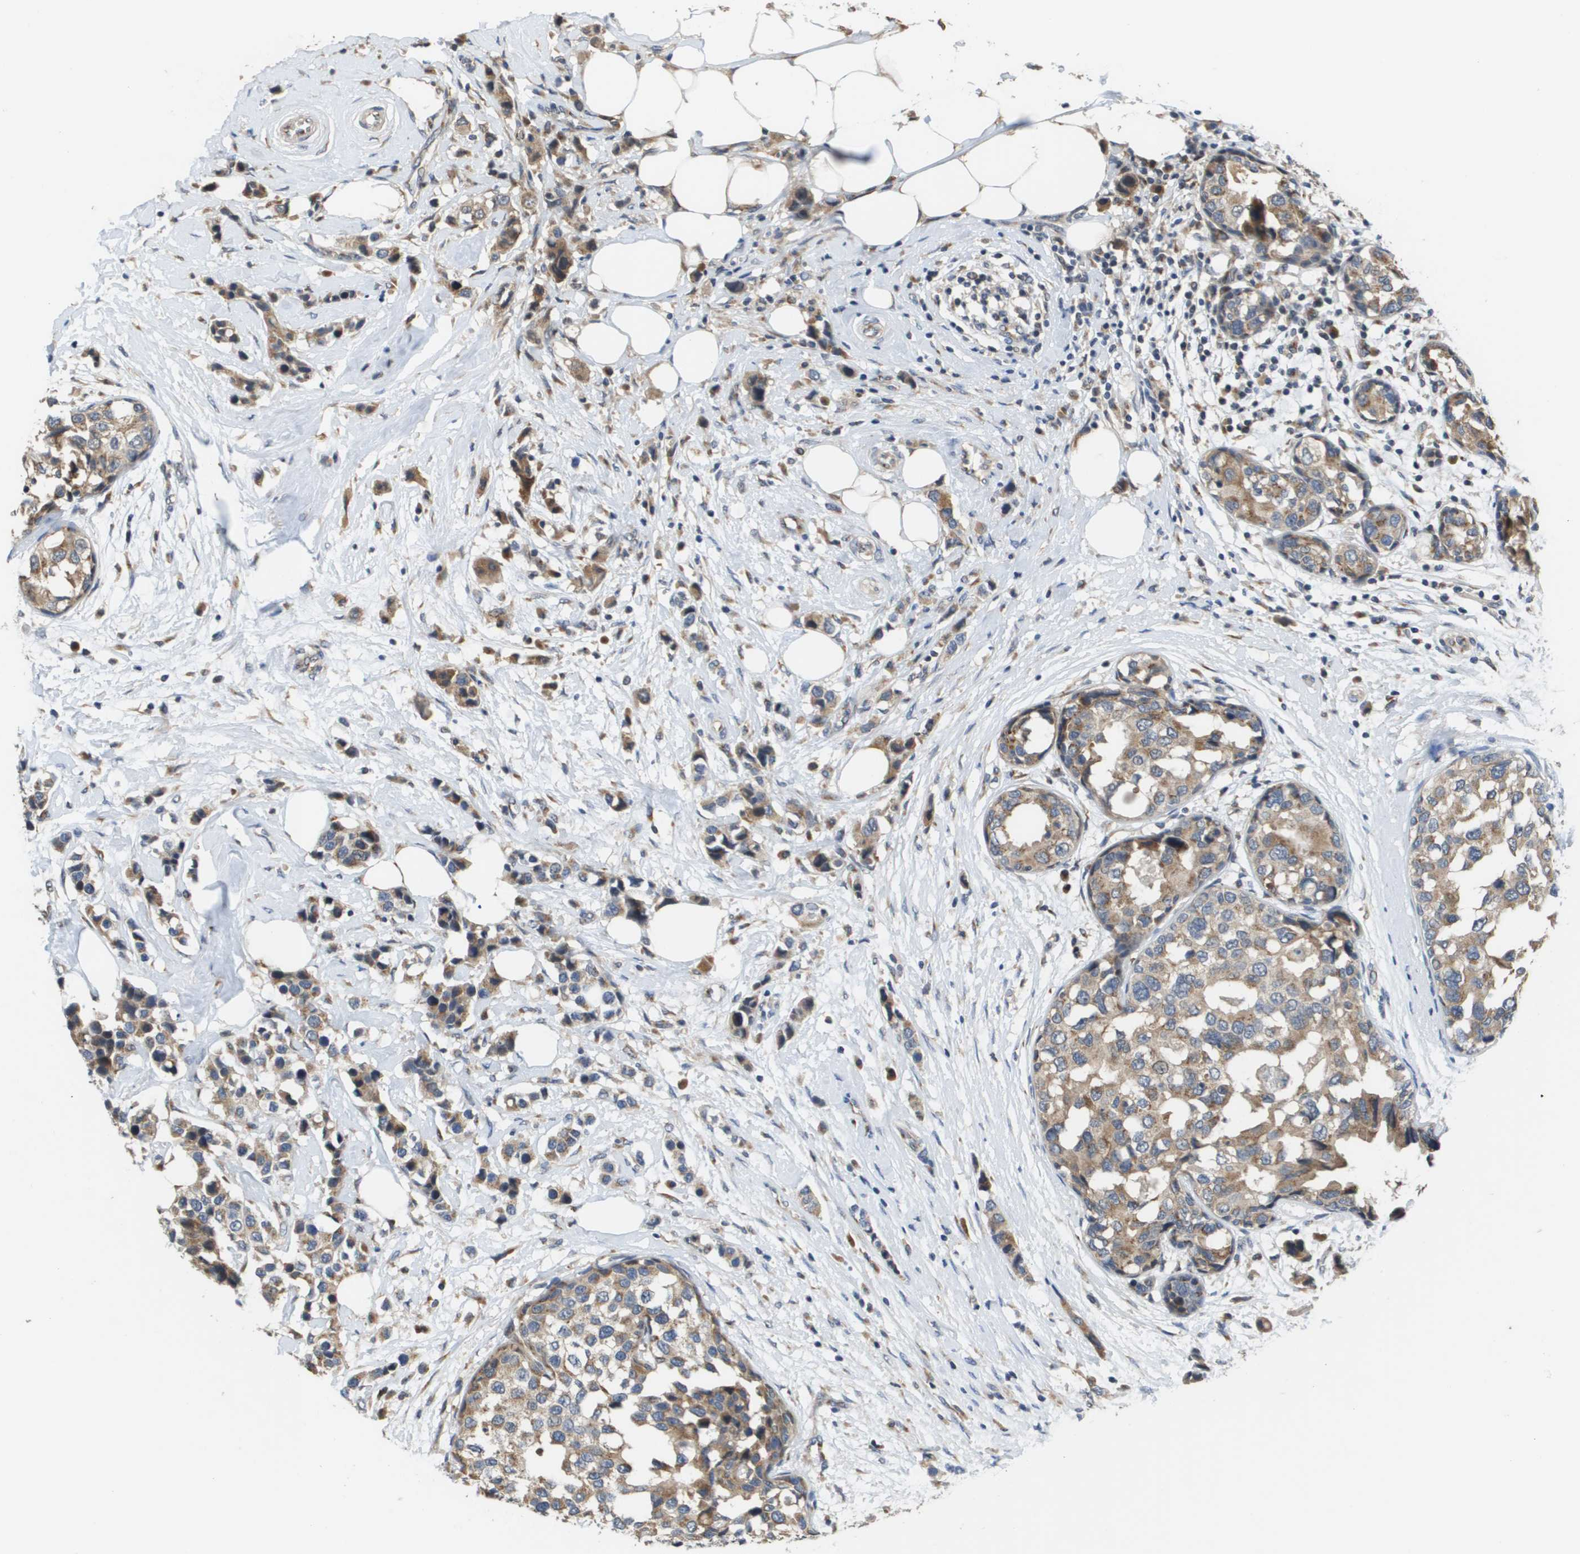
{"staining": {"intensity": "moderate", "quantity": ">75%", "location": "cytoplasmic/membranous"}, "tissue": "breast cancer", "cell_type": "Tumor cells", "image_type": "cancer", "snomed": [{"axis": "morphology", "description": "Normal tissue, NOS"}, {"axis": "morphology", "description": "Duct carcinoma"}, {"axis": "topography", "description": "Breast"}], "caption": "Protein analysis of invasive ductal carcinoma (breast) tissue demonstrates moderate cytoplasmic/membranous positivity in approximately >75% of tumor cells. The staining was performed using DAB, with brown indicating positive protein expression. Nuclei are stained blue with hematoxylin.", "gene": "PCK1", "patient": {"sex": "female", "age": 50}}